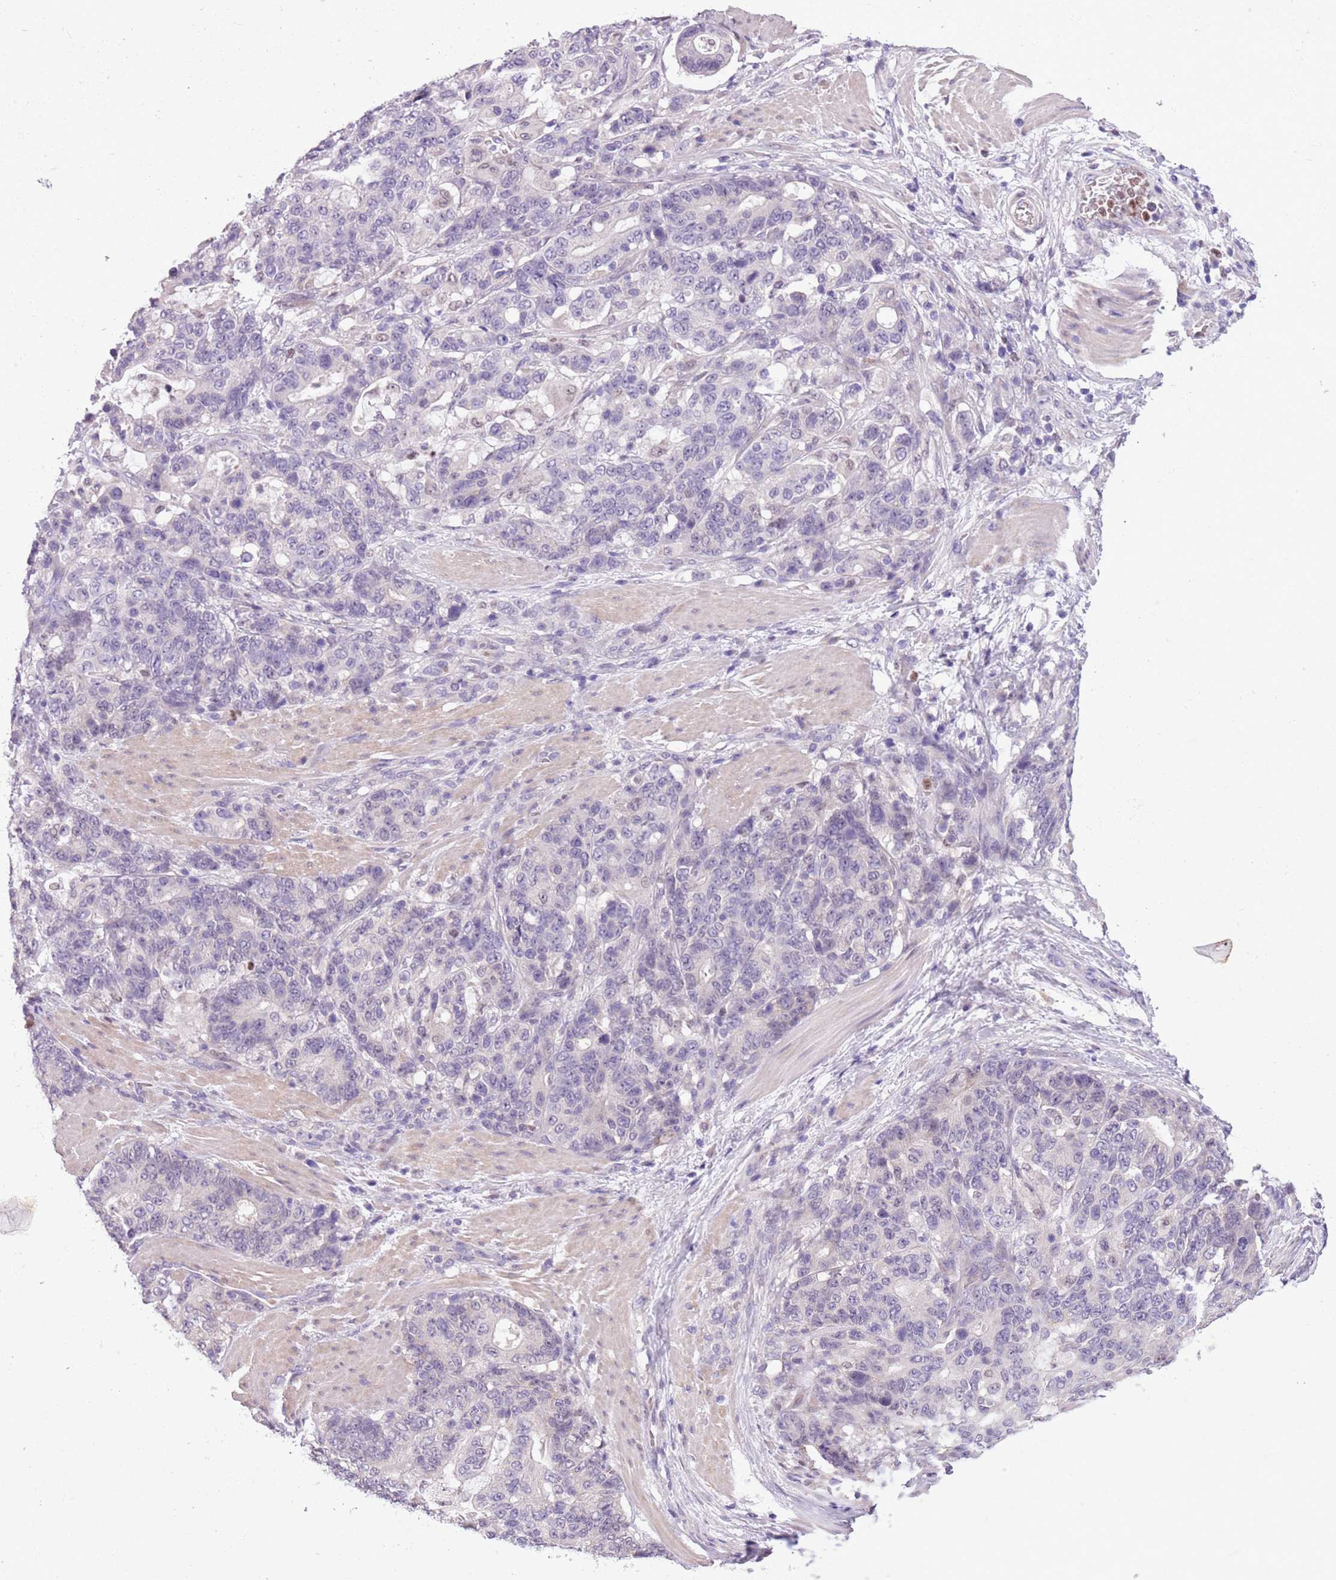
{"staining": {"intensity": "negative", "quantity": "none", "location": "none"}, "tissue": "stomach cancer", "cell_type": "Tumor cells", "image_type": "cancer", "snomed": [{"axis": "morphology", "description": "Normal tissue, NOS"}, {"axis": "morphology", "description": "Adenocarcinoma, NOS"}, {"axis": "topography", "description": "Stomach"}], "caption": "Immunohistochemical staining of human stomach cancer displays no significant positivity in tumor cells.", "gene": "ADCY7", "patient": {"sex": "female", "age": 64}}